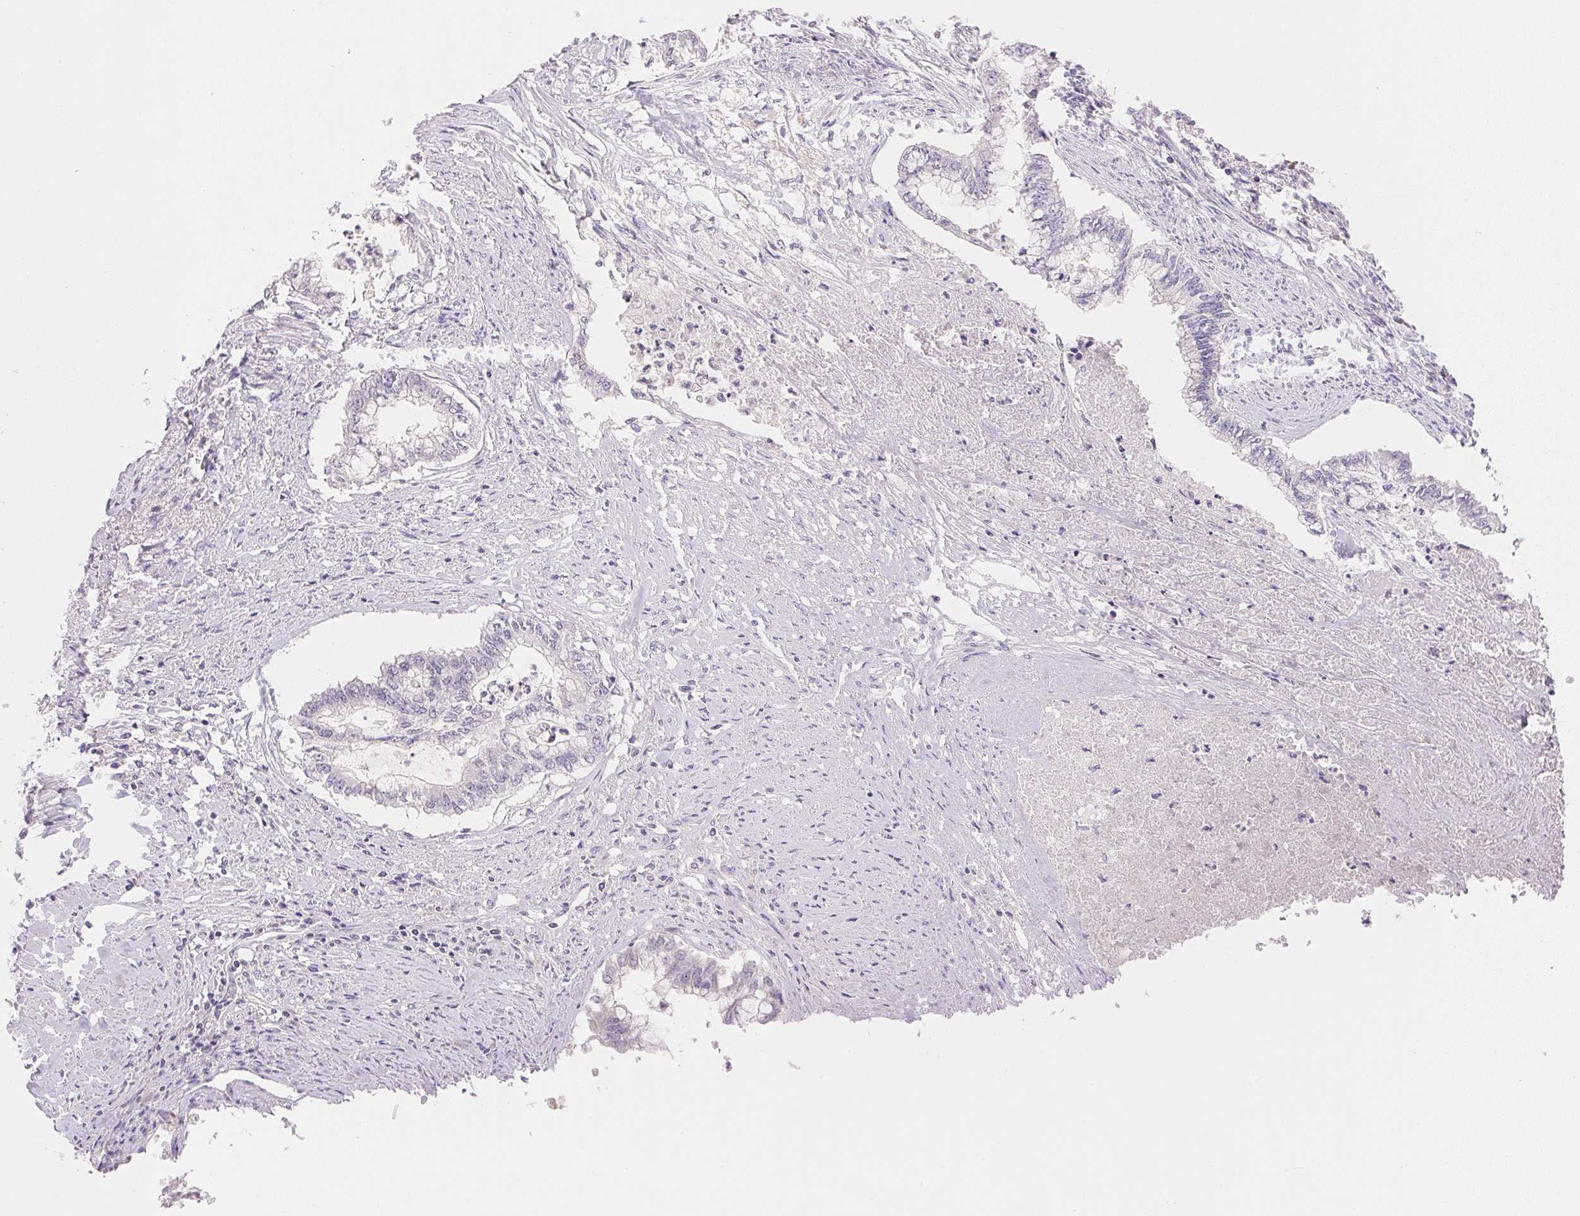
{"staining": {"intensity": "negative", "quantity": "none", "location": "none"}, "tissue": "endometrial cancer", "cell_type": "Tumor cells", "image_type": "cancer", "snomed": [{"axis": "morphology", "description": "Adenocarcinoma, NOS"}, {"axis": "topography", "description": "Endometrium"}], "caption": "Histopathology image shows no protein positivity in tumor cells of endometrial cancer tissue.", "gene": "MCOLN3", "patient": {"sex": "female", "age": 79}}